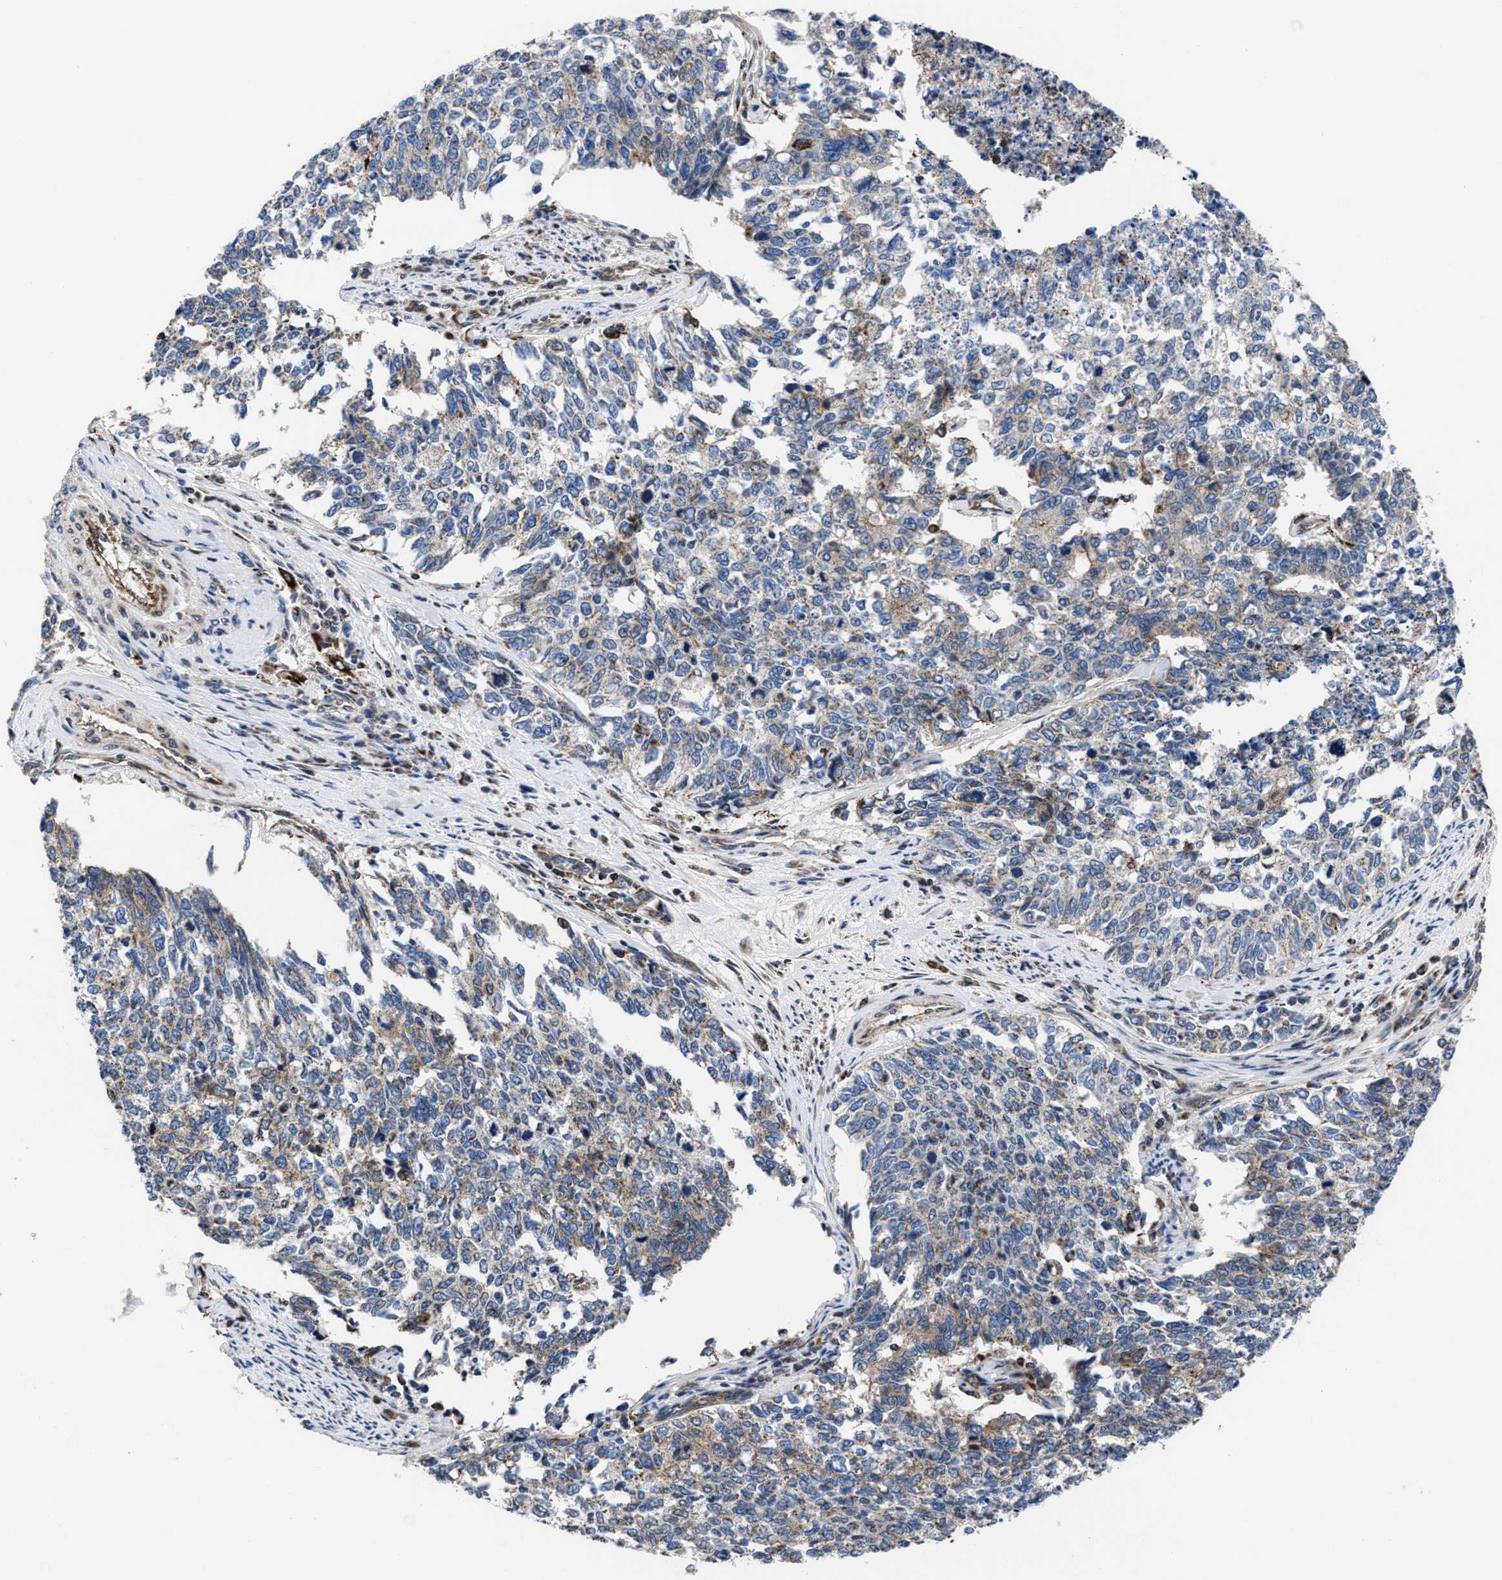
{"staining": {"intensity": "weak", "quantity": "<25%", "location": "cytoplasmic/membranous"}, "tissue": "cervical cancer", "cell_type": "Tumor cells", "image_type": "cancer", "snomed": [{"axis": "morphology", "description": "Squamous cell carcinoma, NOS"}, {"axis": "topography", "description": "Cervix"}], "caption": "Immunohistochemistry micrograph of neoplastic tissue: squamous cell carcinoma (cervical) stained with DAB (3,3'-diaminobenzidine) displays no significant protein staining in tumor cells. (Immunohistochemistry, brightfield microscopy, high magnification).", "gene": "PRR15L", "patient": {"sex": "female", "age": 63}}